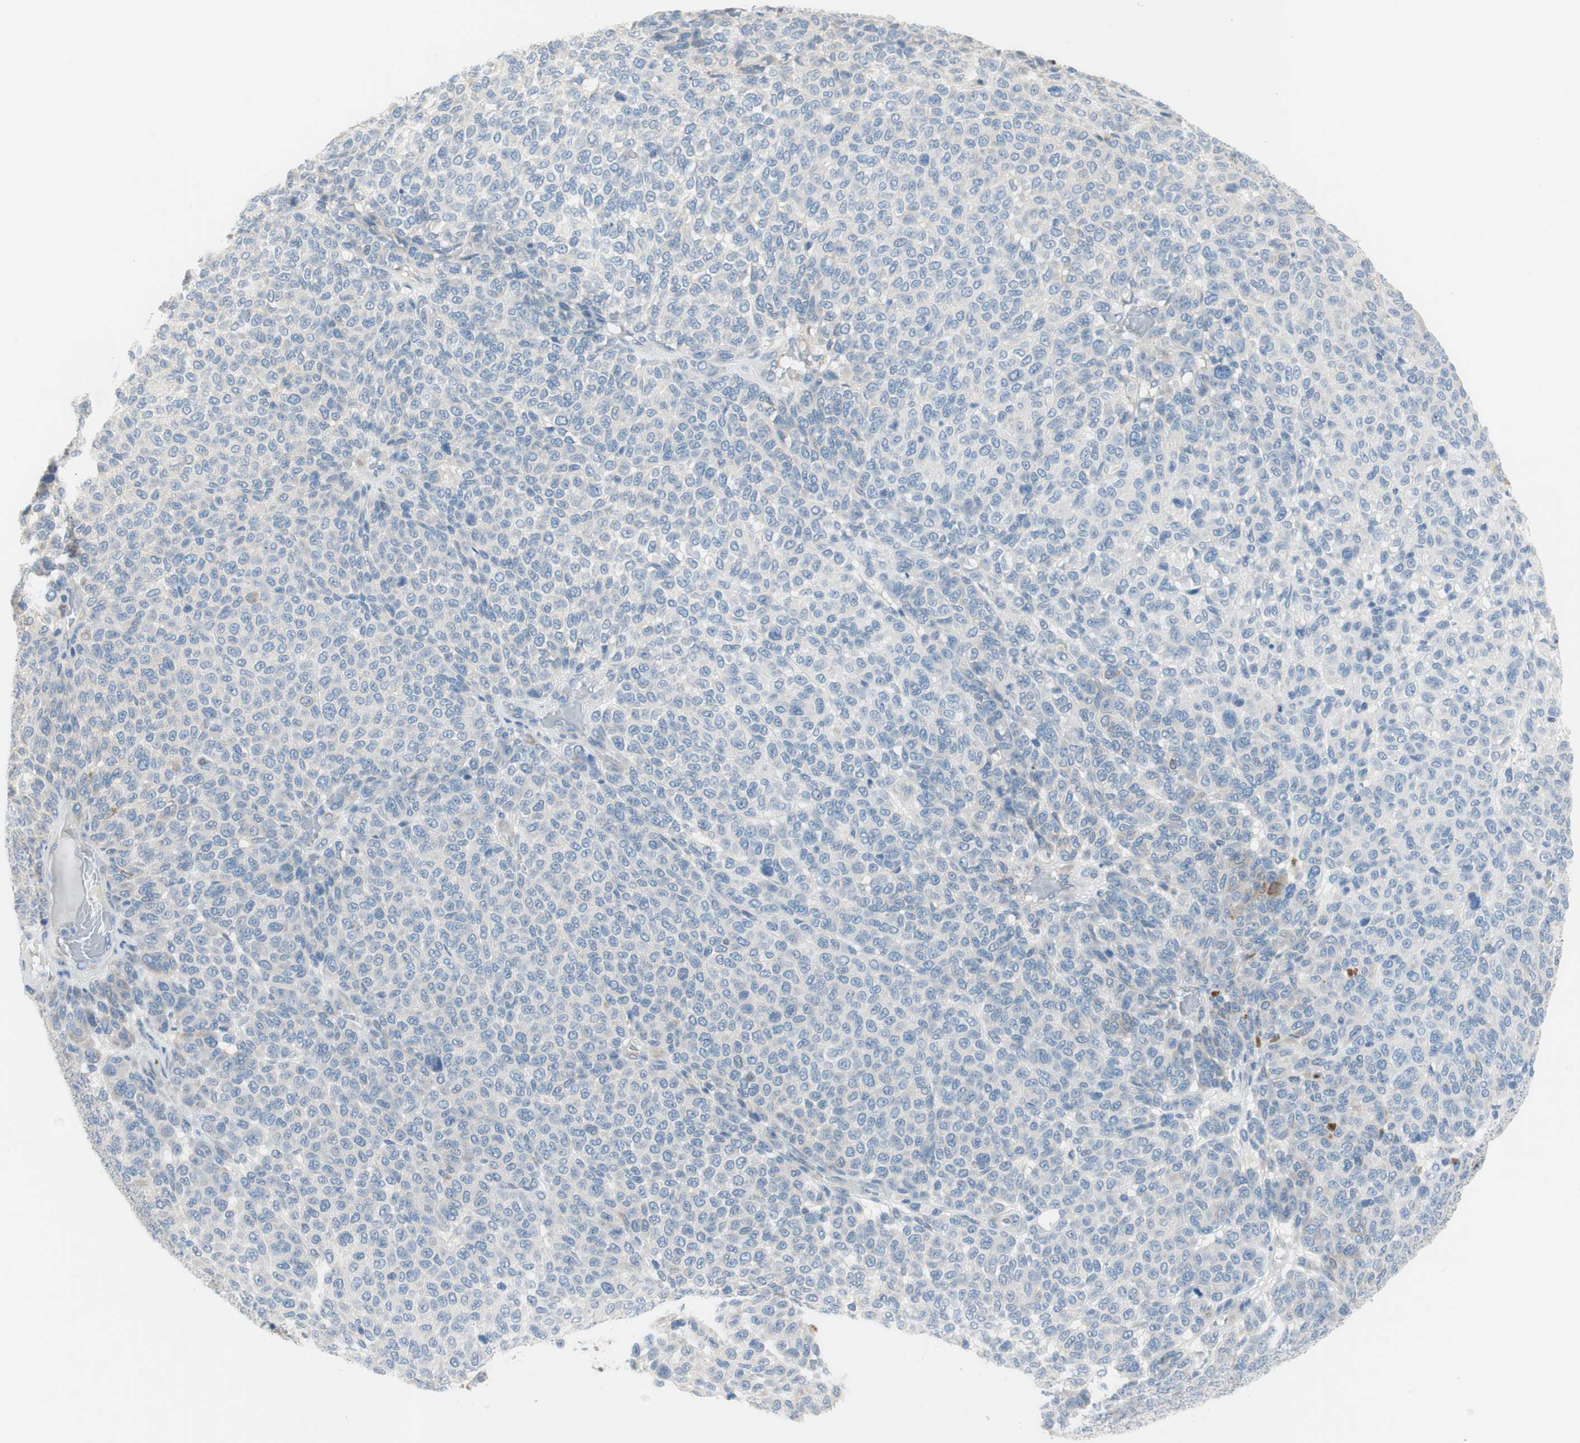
{"staining": {"intensity": "negative", "quantity": "none", "location": "none"}, "tissue": "melanoma", "cell_type": "Tumor cells", "image_type": "cancer", "snomed": [{"axis": "morphology", "description": "Malignant melanoma, NOS"}, {"axis": "topography", "description": "Skin"}], "caption": "Protein analysis of melanoma shows no significant positivity in tumor cells.", "gene": "FDFT1", "patient": {"sex": "male", "age": 59}}